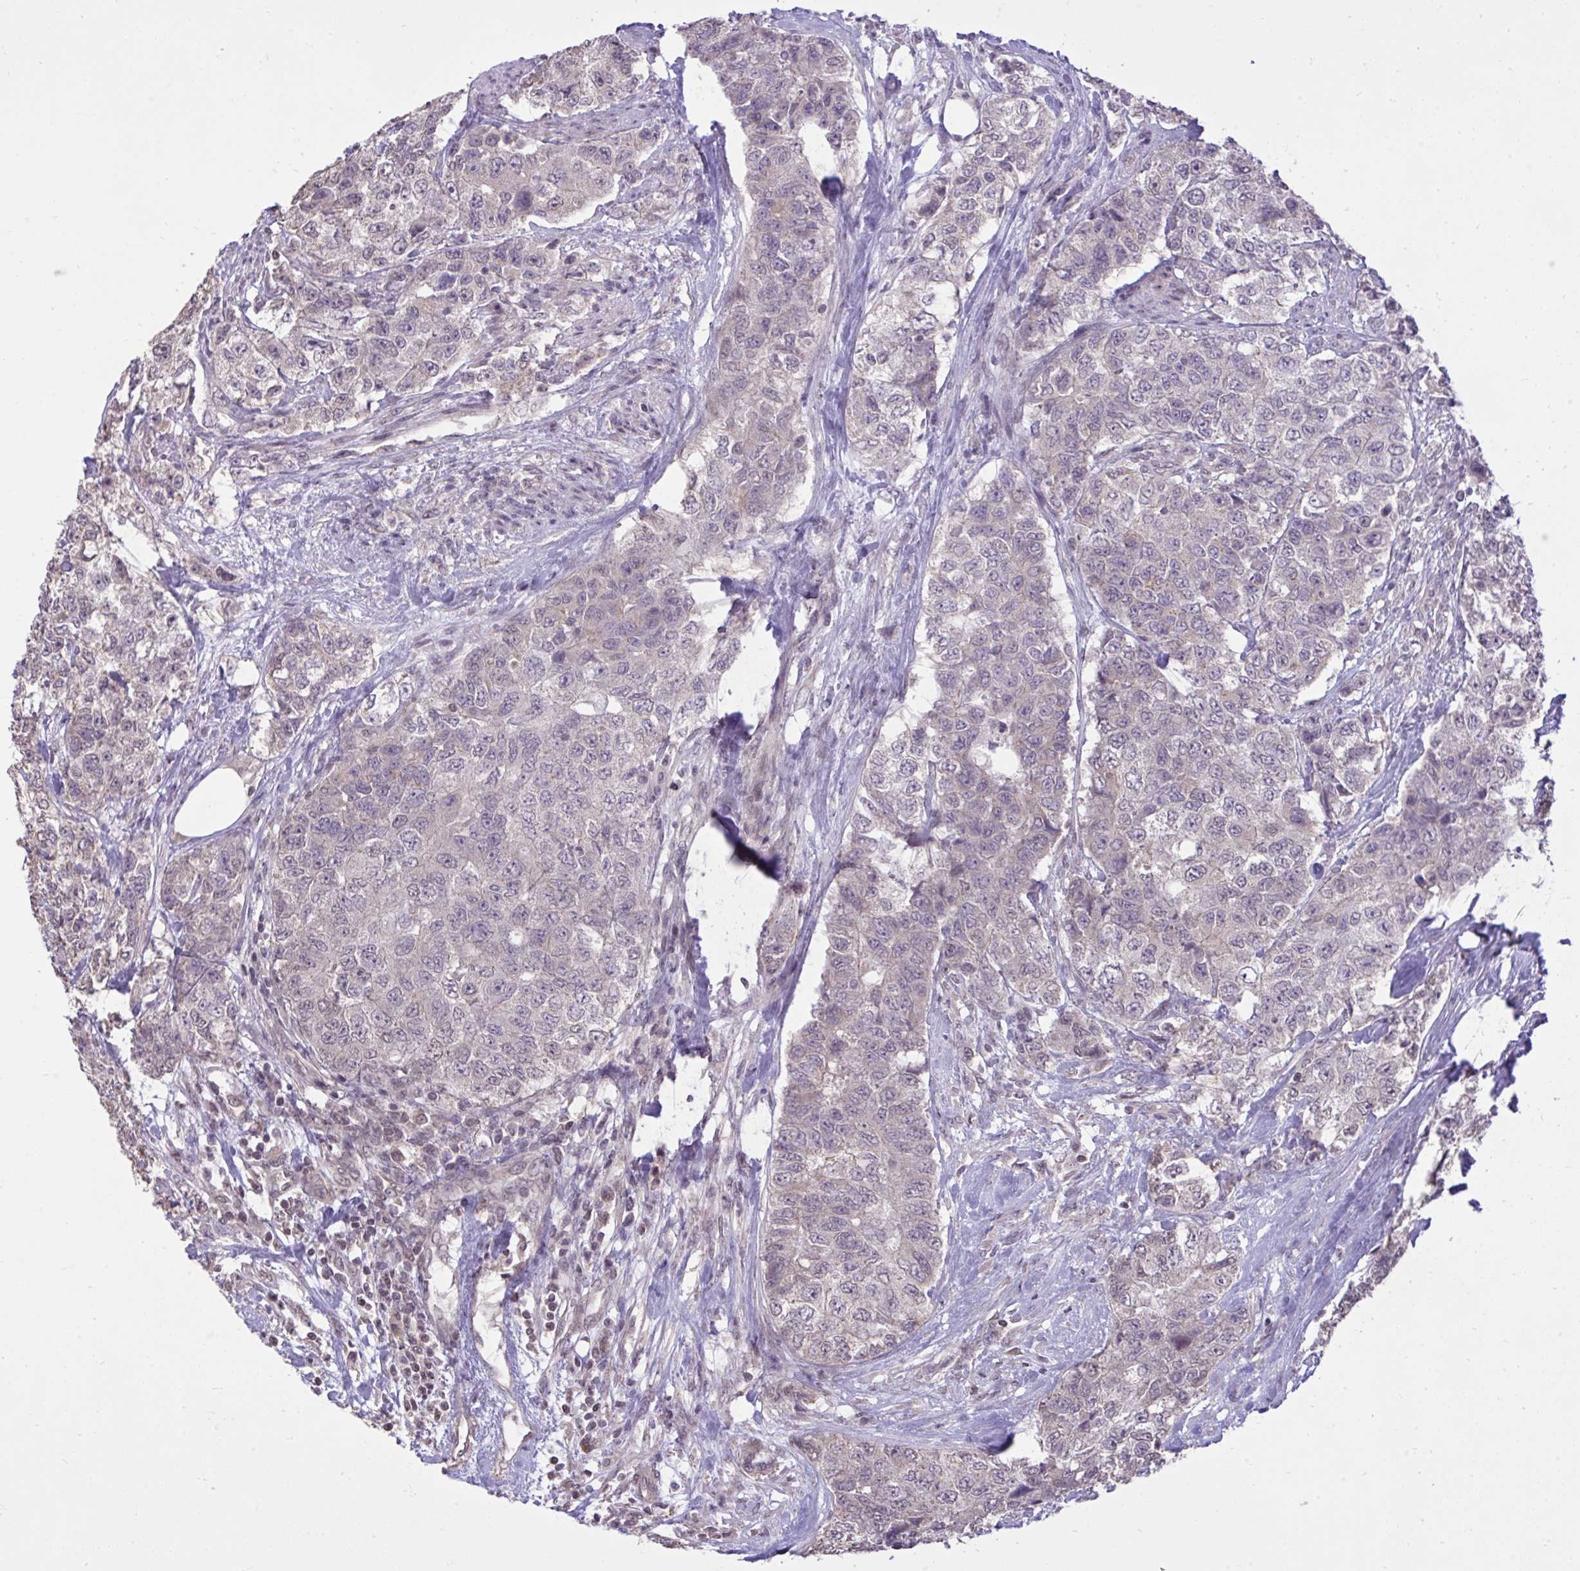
{"staining": {"intensity": "negative", "quantity": "none", "location": "none"}, "tissue": "urothelial cancer", "cell_type": "Tumor cells", "image_type": "cancer", "snomed": [{"axis": "morphology", "description": "Urothelial carcinoma, High grade"}, {"axis": "topography", "description": "Urinary bladder"}], "caption": "Immunohistochemical staining of human urothelial cancer exhibits no significant staining in tumor cells.", "gene": "CYP20A1", "patient": {"sex": "female", "age": 78}}